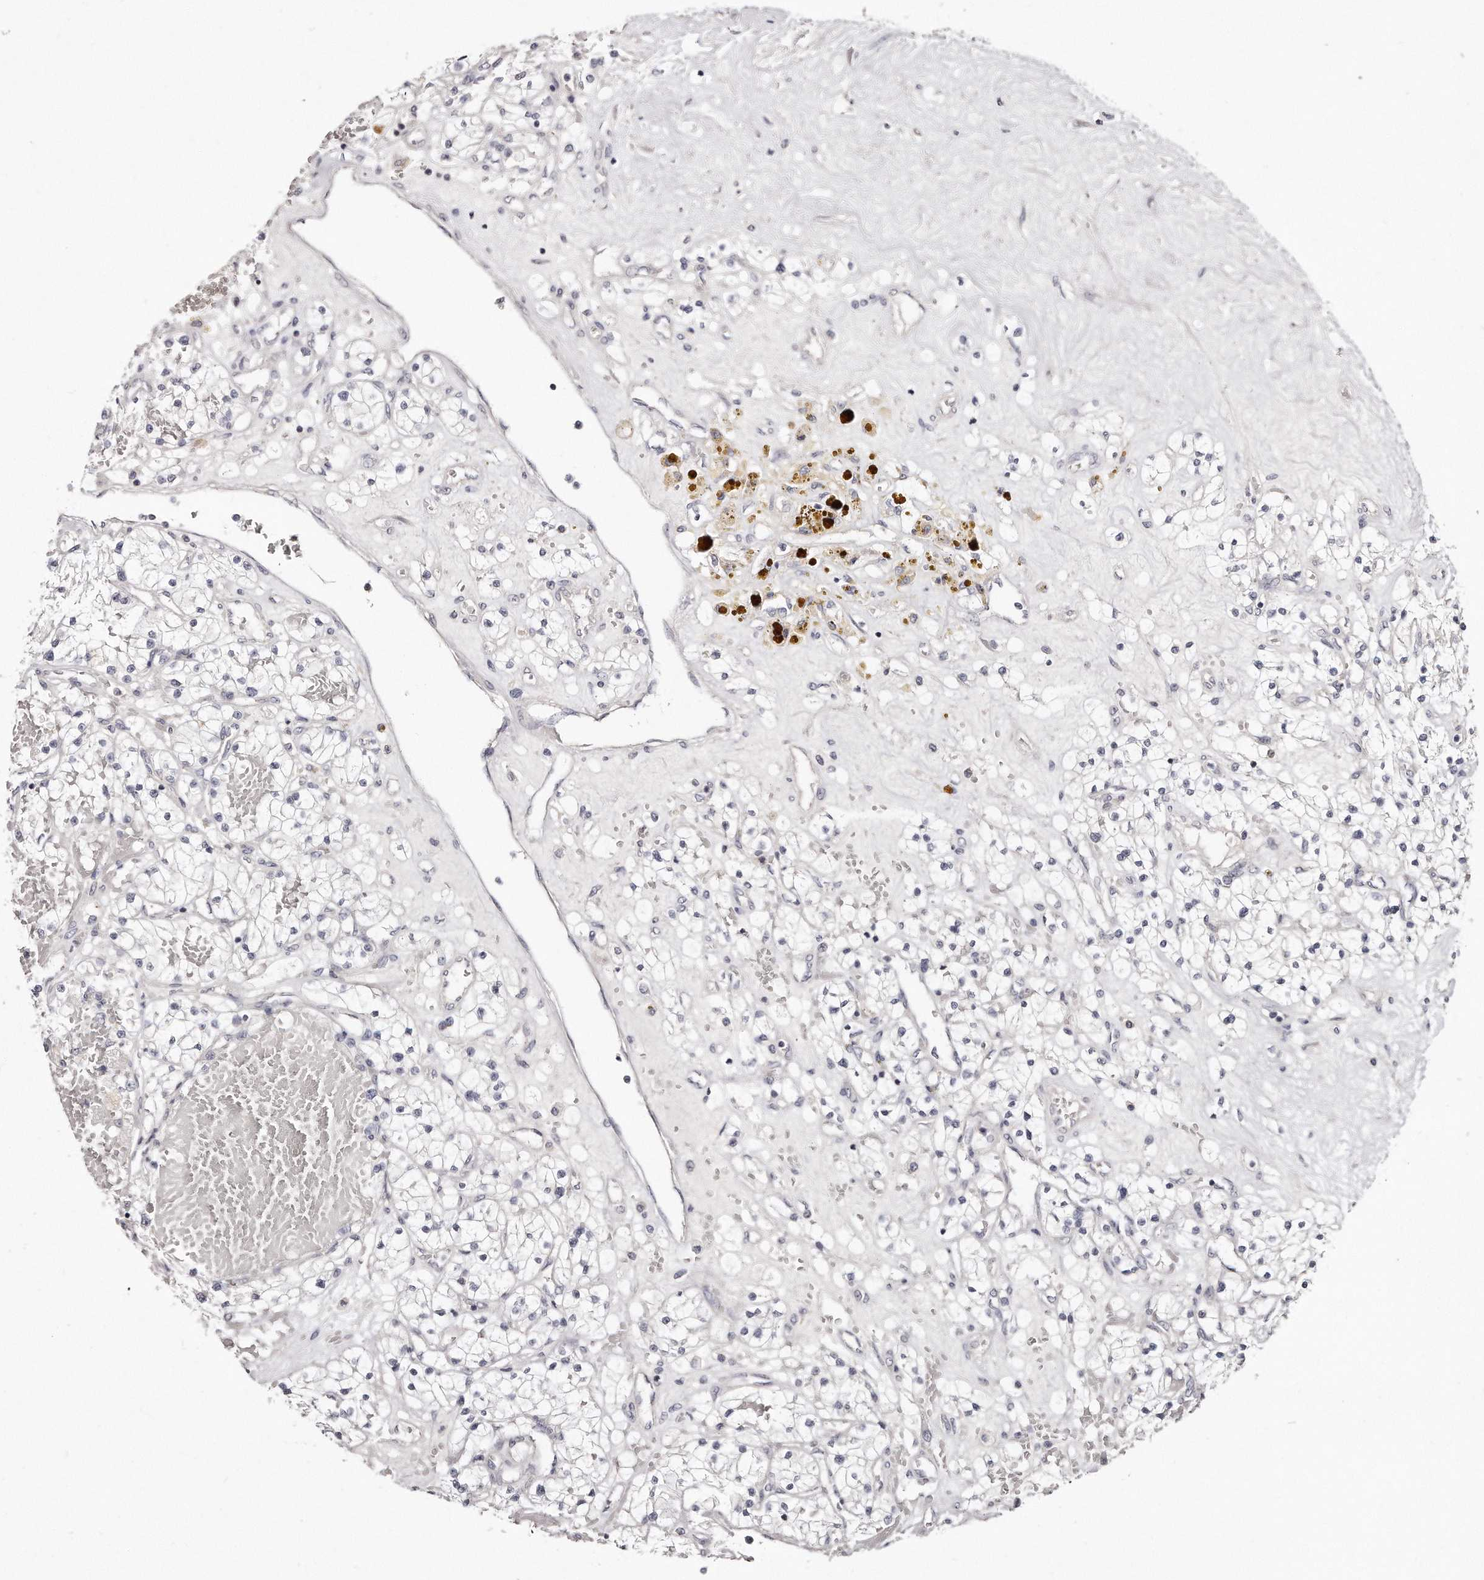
{"staining": {"intensity": "negative", "quantity": "none", "location": "none"}, "tissue": "renal cancer", "cell_type": "Tumor cells", "image_type": "cancer", "snomed": [{"axis": "morphology", "description": "Normal tissue, NOS"}, {"axis": "morphology", "description": "Adenocarcinoma, NOS"}, {"axis": "topography", "description": "Kidney"}], "caption": "Immunohistochemistry (IHC) micrograph of neoplastic tissue: renal cancer stained with DAB (3,3'-diaminobenzidine) reveals no significant protein expression in tumor cells.", "gene": "TTLL4", "patient": {"sex": "male", "age": 68}}